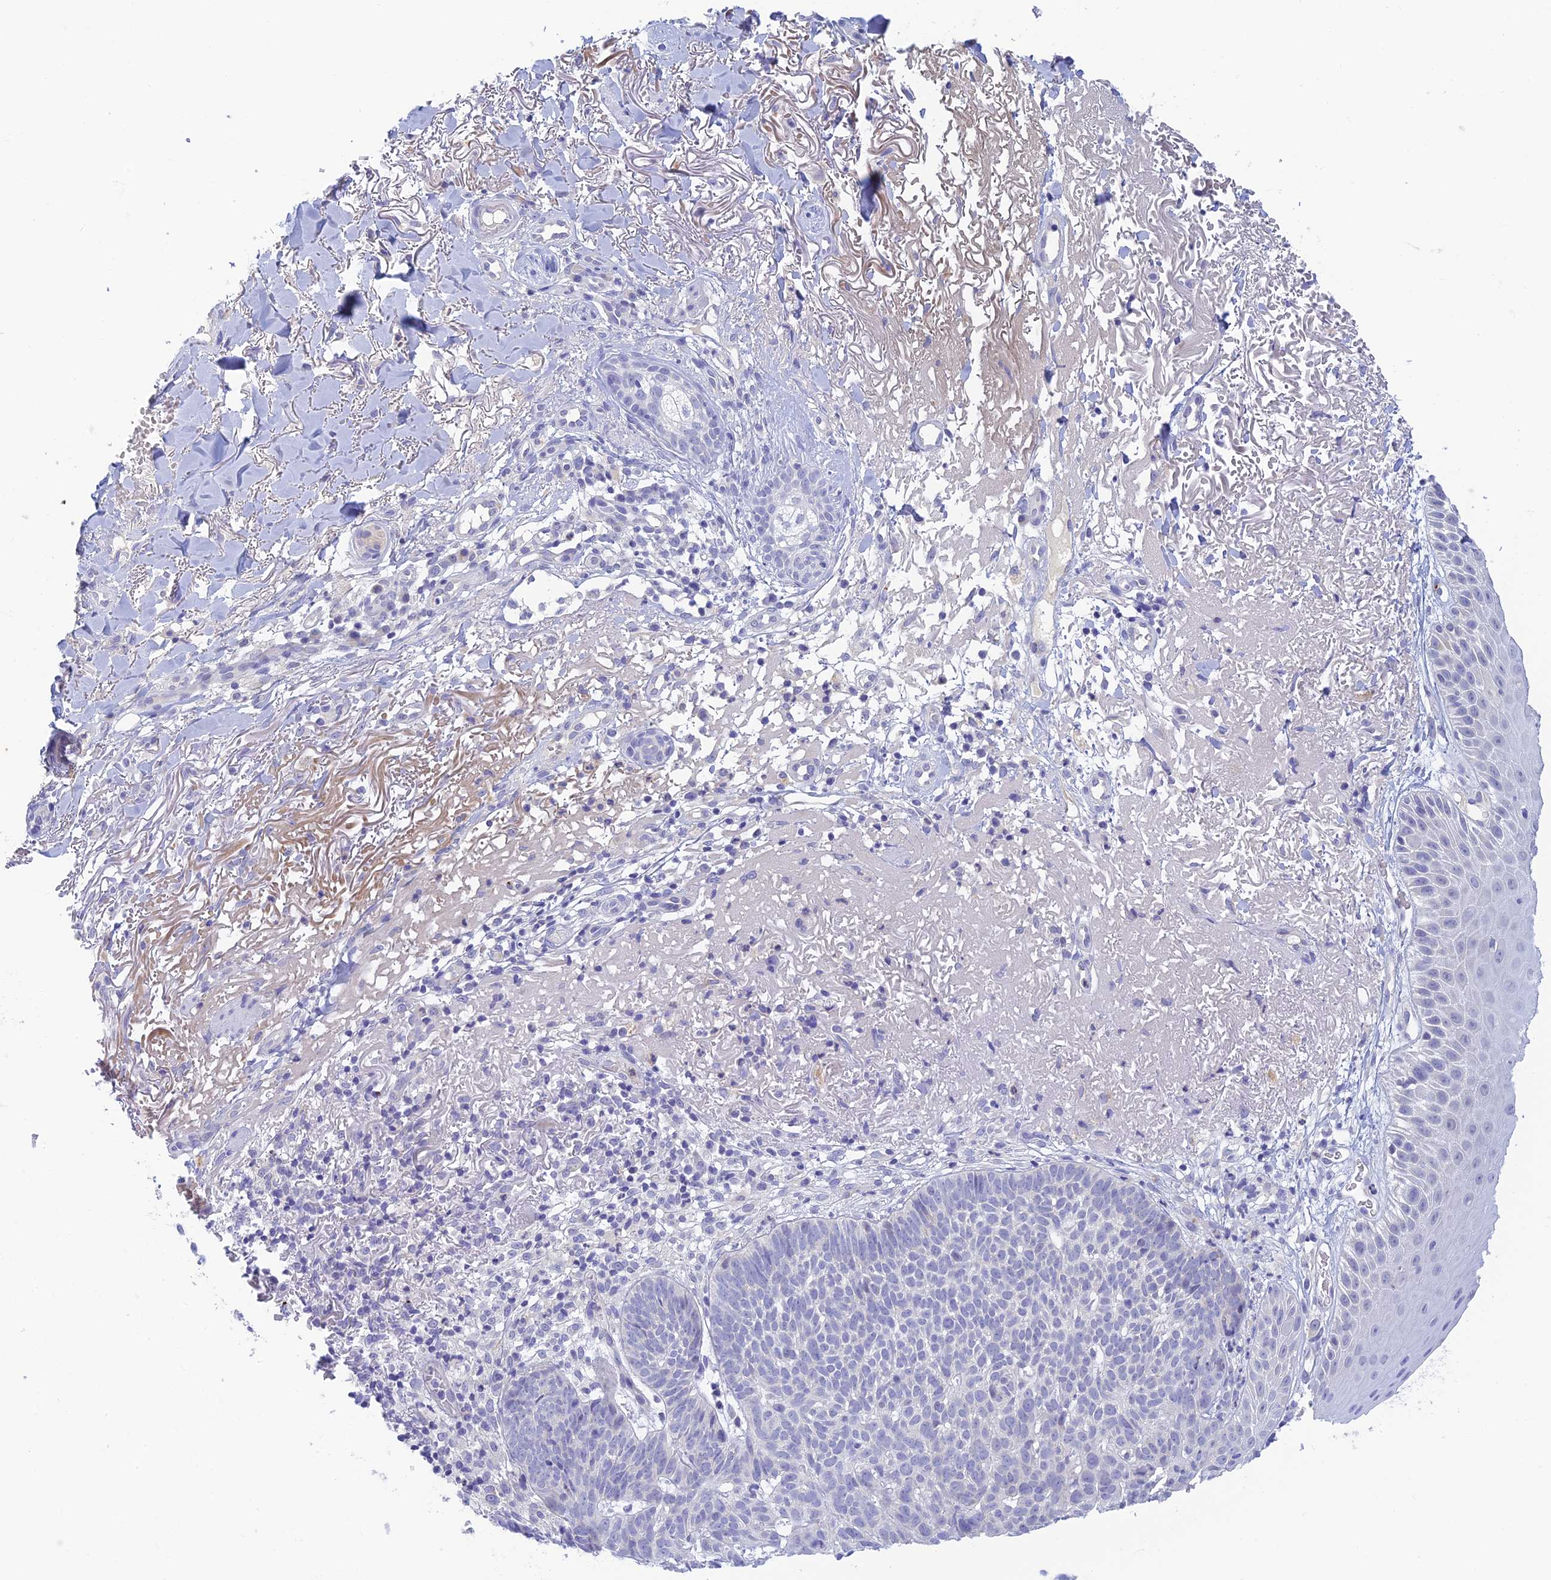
{"staining": {"intensity": "negative", "quantity": "none", "location": "none"}, "tissue": "skin cancer", "cell_type": "Tumor cells", "image_type": "cancer", "snomed": [{"axis": "morphology", "description": "Basal cell carcinoma"}, {"axis": "topography", "description": "Skin"}], "caption": "Immunohistochemistry histopathology image of neoplastic tissue: basal cell carcinoma (skin) stained with DAB (3,3'-diaminobenzidine) reveals no significant protein staining in tumor cells. (DAB immunohistochemistry (IHC) visualized using brightfield microscopy, high magnification).", "gene": "INTS13", "patient": {"sex": "female", "age": 78}}